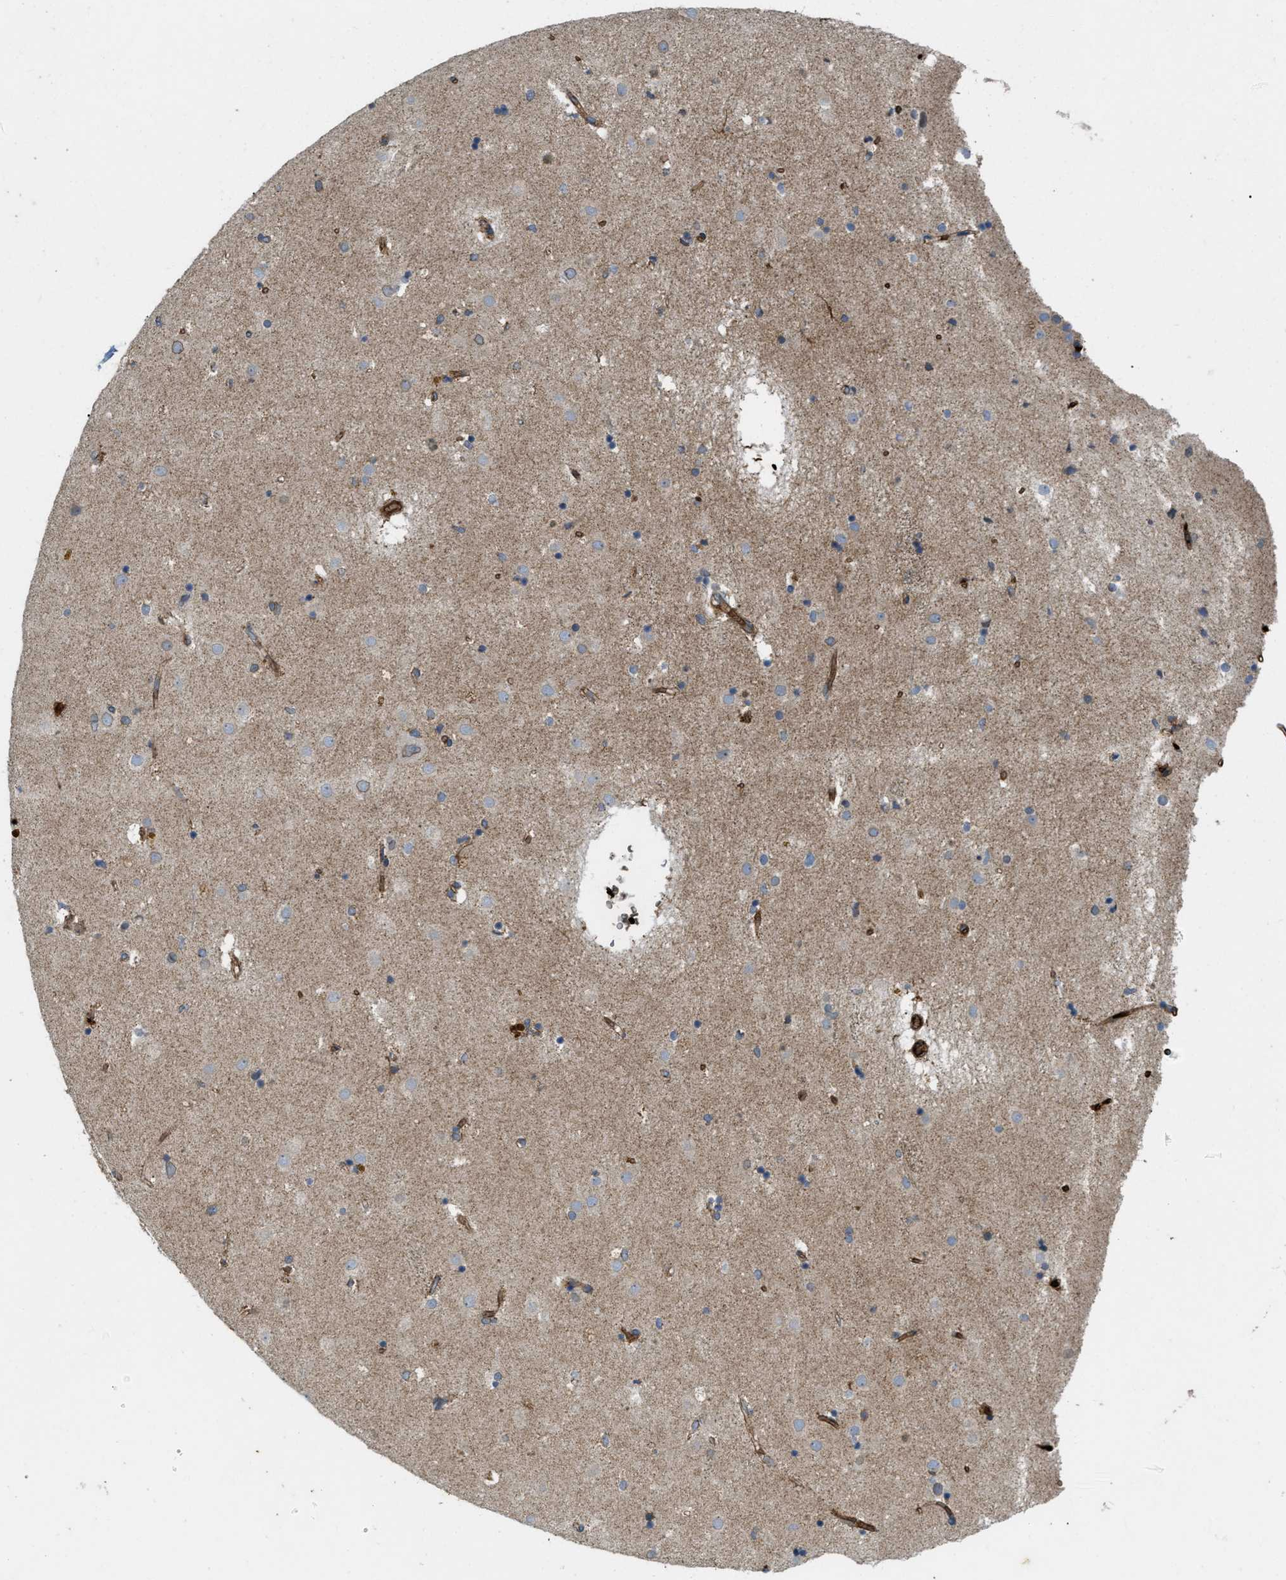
{"staining": {"intensity": "moderate", "quantity": "<25%", "location": "cytoplasmic/membranous"}, "tissue": "caudate", "cell_type": "Glial cells", "image_type": "normal", "snomed": [{"axis": "morphology", "description": "Normal tissue, NOS"}, {"axis": "topography", "description": "Lateral ventricle wall"}], "caption": "The image reveals staining of benign caudate, revealing moderate cytoplasmic/membranous protein expression (brown color) within glial cells.", "gene": "ERC1", "patient": {"sex": "male", "age": 70}}